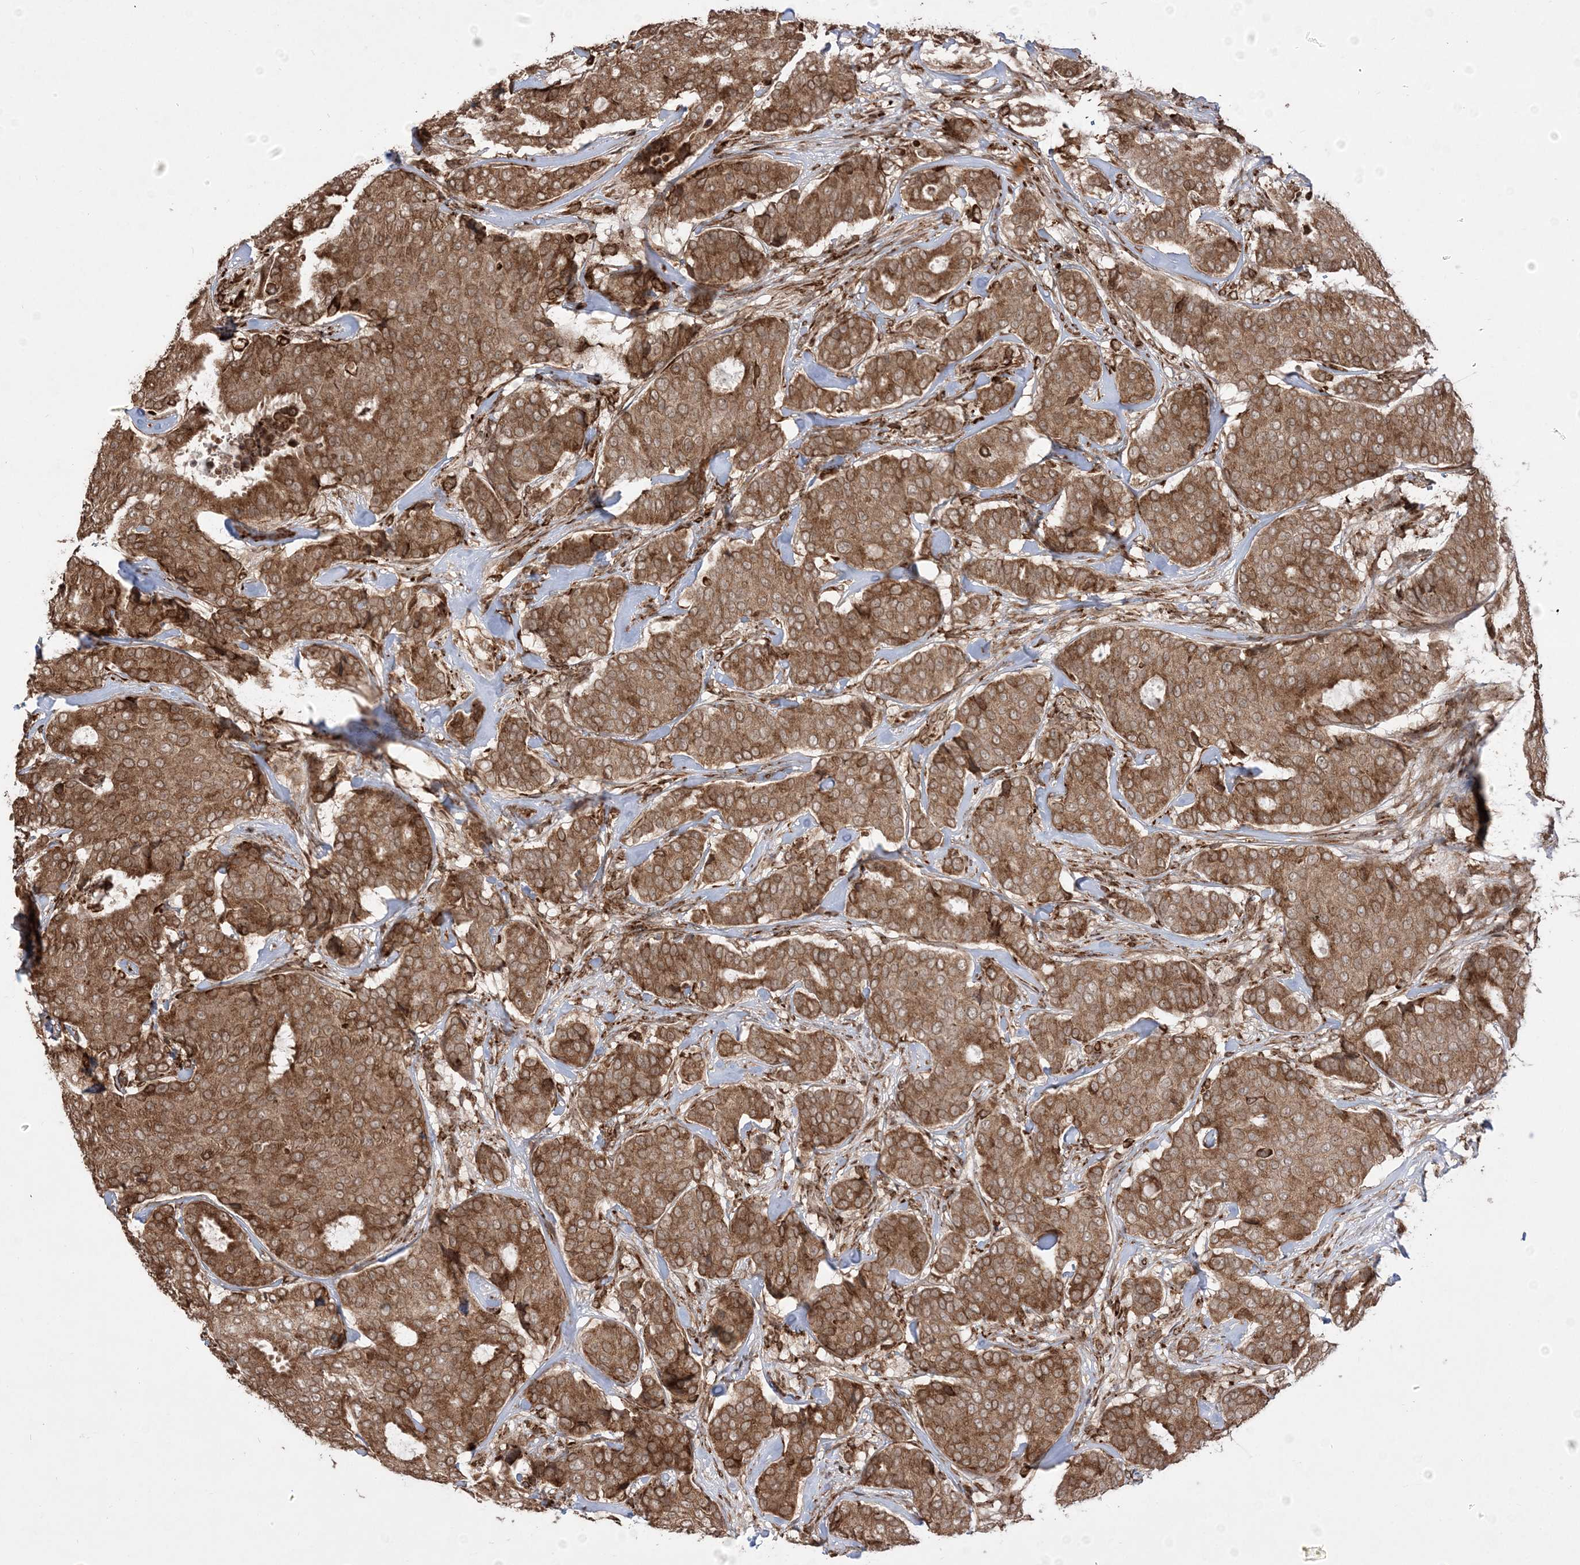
{"staining": {"intensity": "moderate", "quantity": ">75%", "location": "cytoplasmic/membranous"}, "tissue": "breast cancer", "cell_type": "Tumor cells", "image_type": "cancer", "snomed": [{"axis": "morphology", "description": "Duct carcinoma"}, {"axis": "topography", "description": "Breast"}], "caption": "Invasive ductal carcinoma (breast) stained for a protein (brown) displays moderate cytoplasmic/membranous positive staining in approximately >75% of tumor cells.", "gene": "EPC2", "patient": {"sex": "female", "age": 75}}